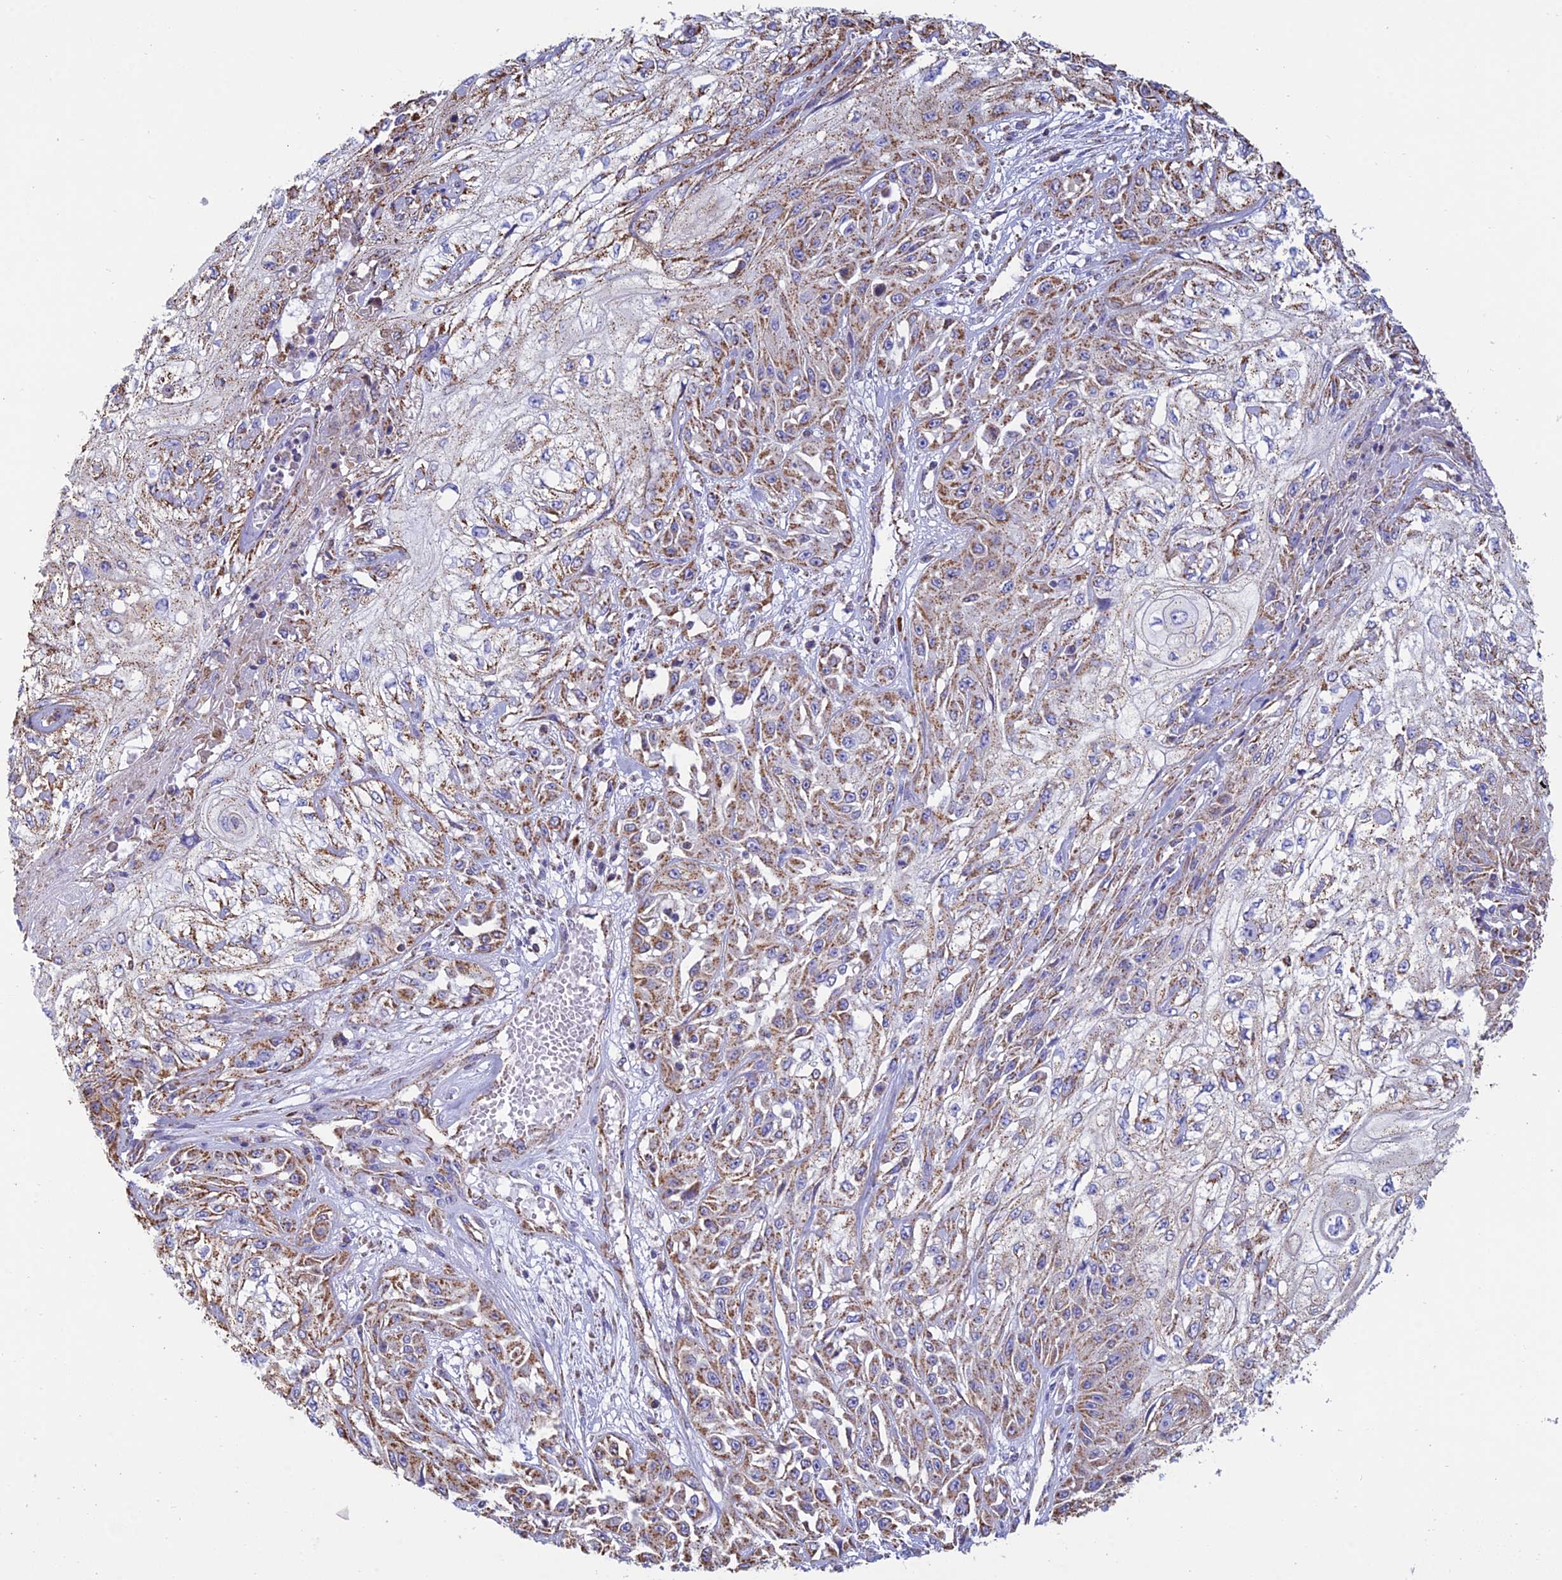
{"staining": {"intensity": "moderate", "quantity": ">75%", "location": "cytoplasmic/membranous"}, "tissue": "skin cancer", "cell_type": "Tumor cells", "image_type": "cancer", "snomed": [{"axis": "morphology", "description": "Squamous cell carcinoma, NOS"}, {"axis": "morphology", "description": "Squamous cell carcinoma, metastatic, NOS"}, {"axis": "topography", "description": "Skin"}, {"axis": "topography", "description": "Lymph node"}], "caption": "Approximately >75% of tumor cells in skin cancer exhibit moderate cytoplasmic/membranous protein staining as visualized by brown immunohistochemical staining.", "gene": "OR2W3", "patient": {"sex": "male", "age": 75}}